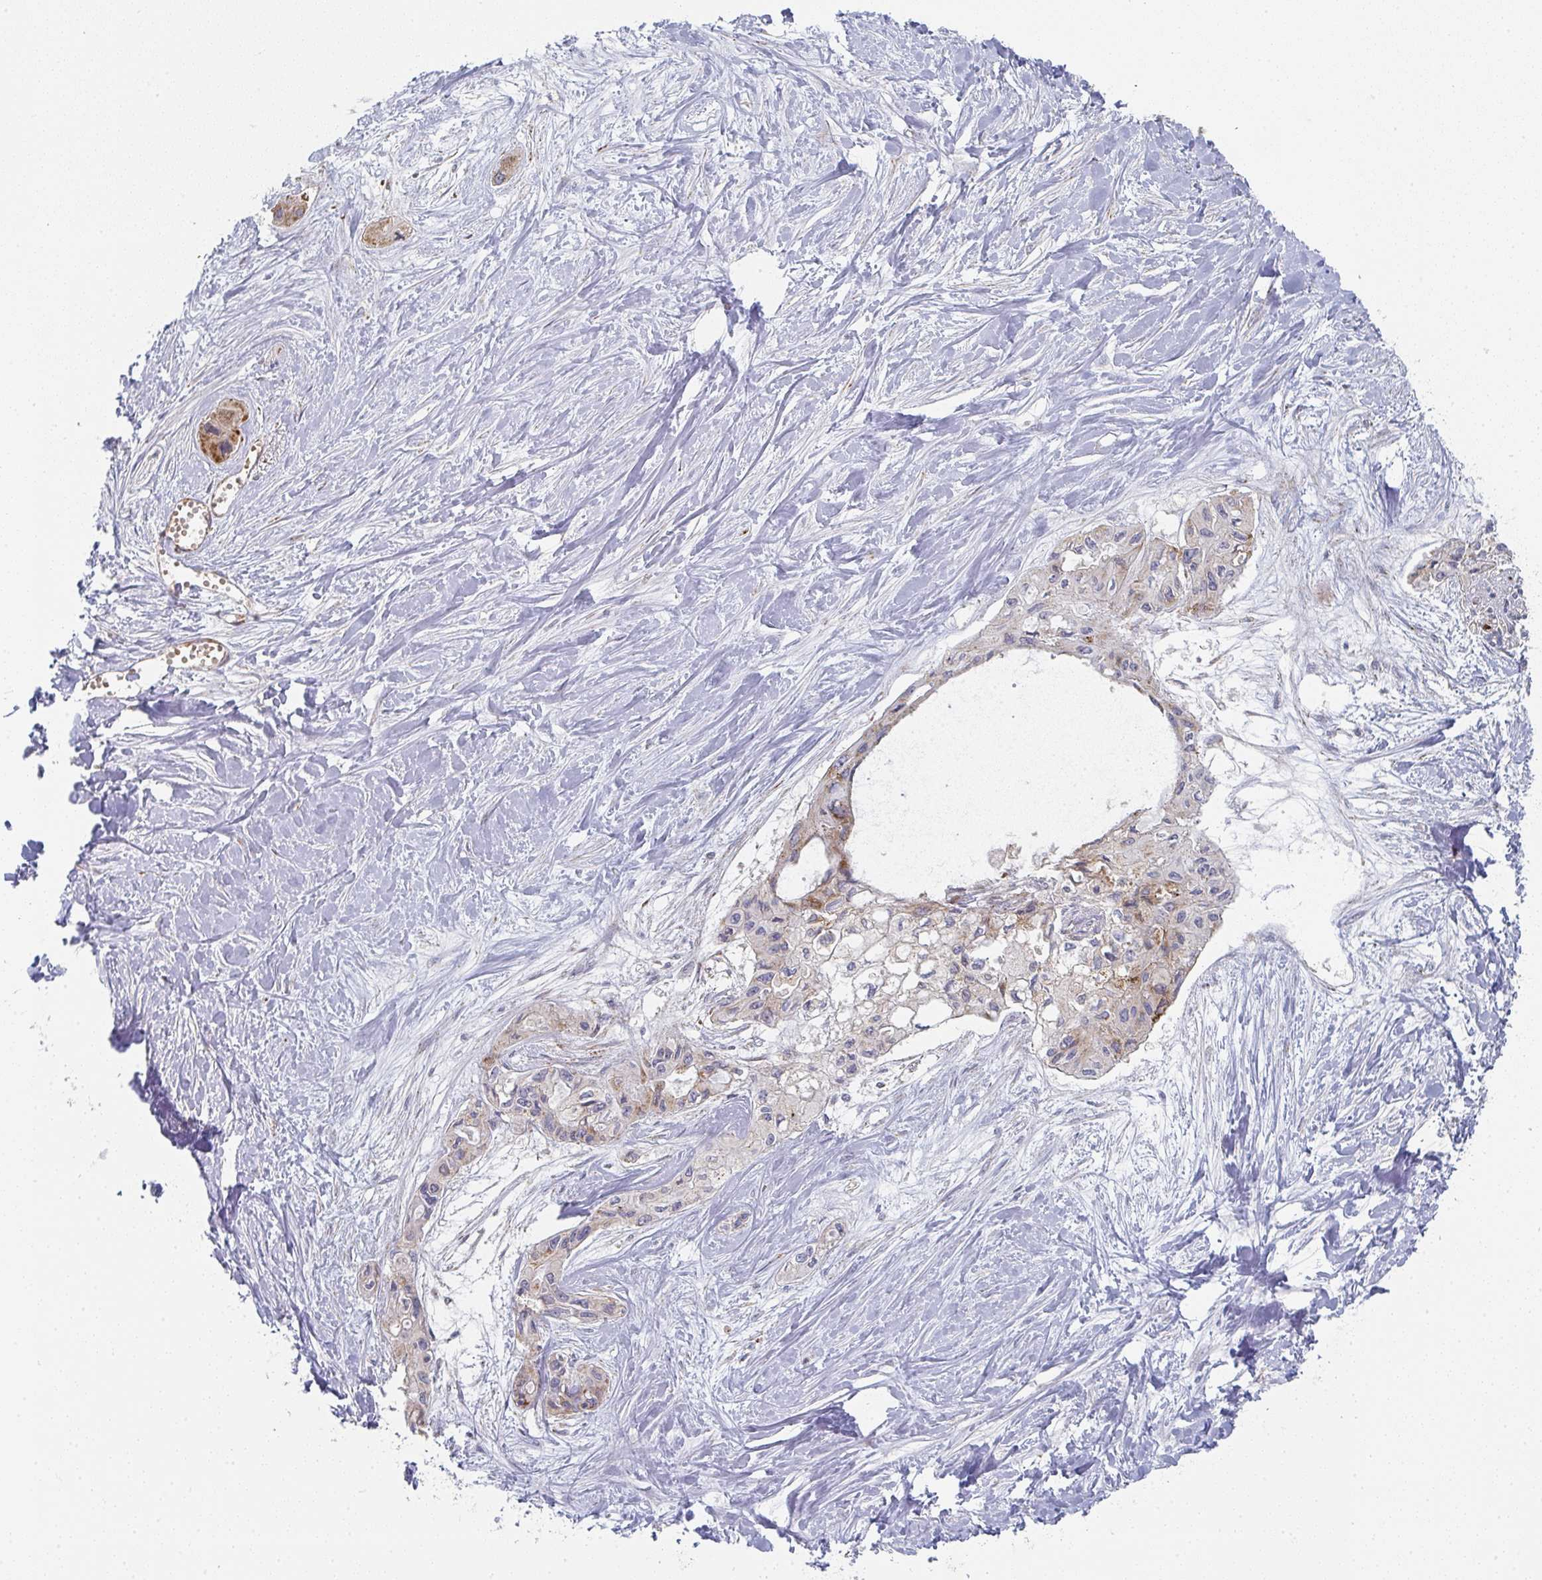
{"staining": {"intensity": "moderate", "quantity": "<25%", "location": "cytoplasmic/membranous"}, "tissue": "pancreatic cancer", "cell_type": "Tumor cells", "image_type": "cancer", "snomed": [{"axis": "morphology", "description": "Adenocarcinoma, NOS"}, {"axis": "topography", "description": "Pancreas"}], "caption": "Pancreatic cancer tissue reveals moderate cytoplasmic/membranous positivity in about <25% of tumor cells (Stains: DAB (3,3'-diaminobenzidine) in brown, nuclei in blue, Microscopy: brightfield microscopy at high magnification).", "gene": "ZNF526", "patient": {"sex": "female", "age": 50}}